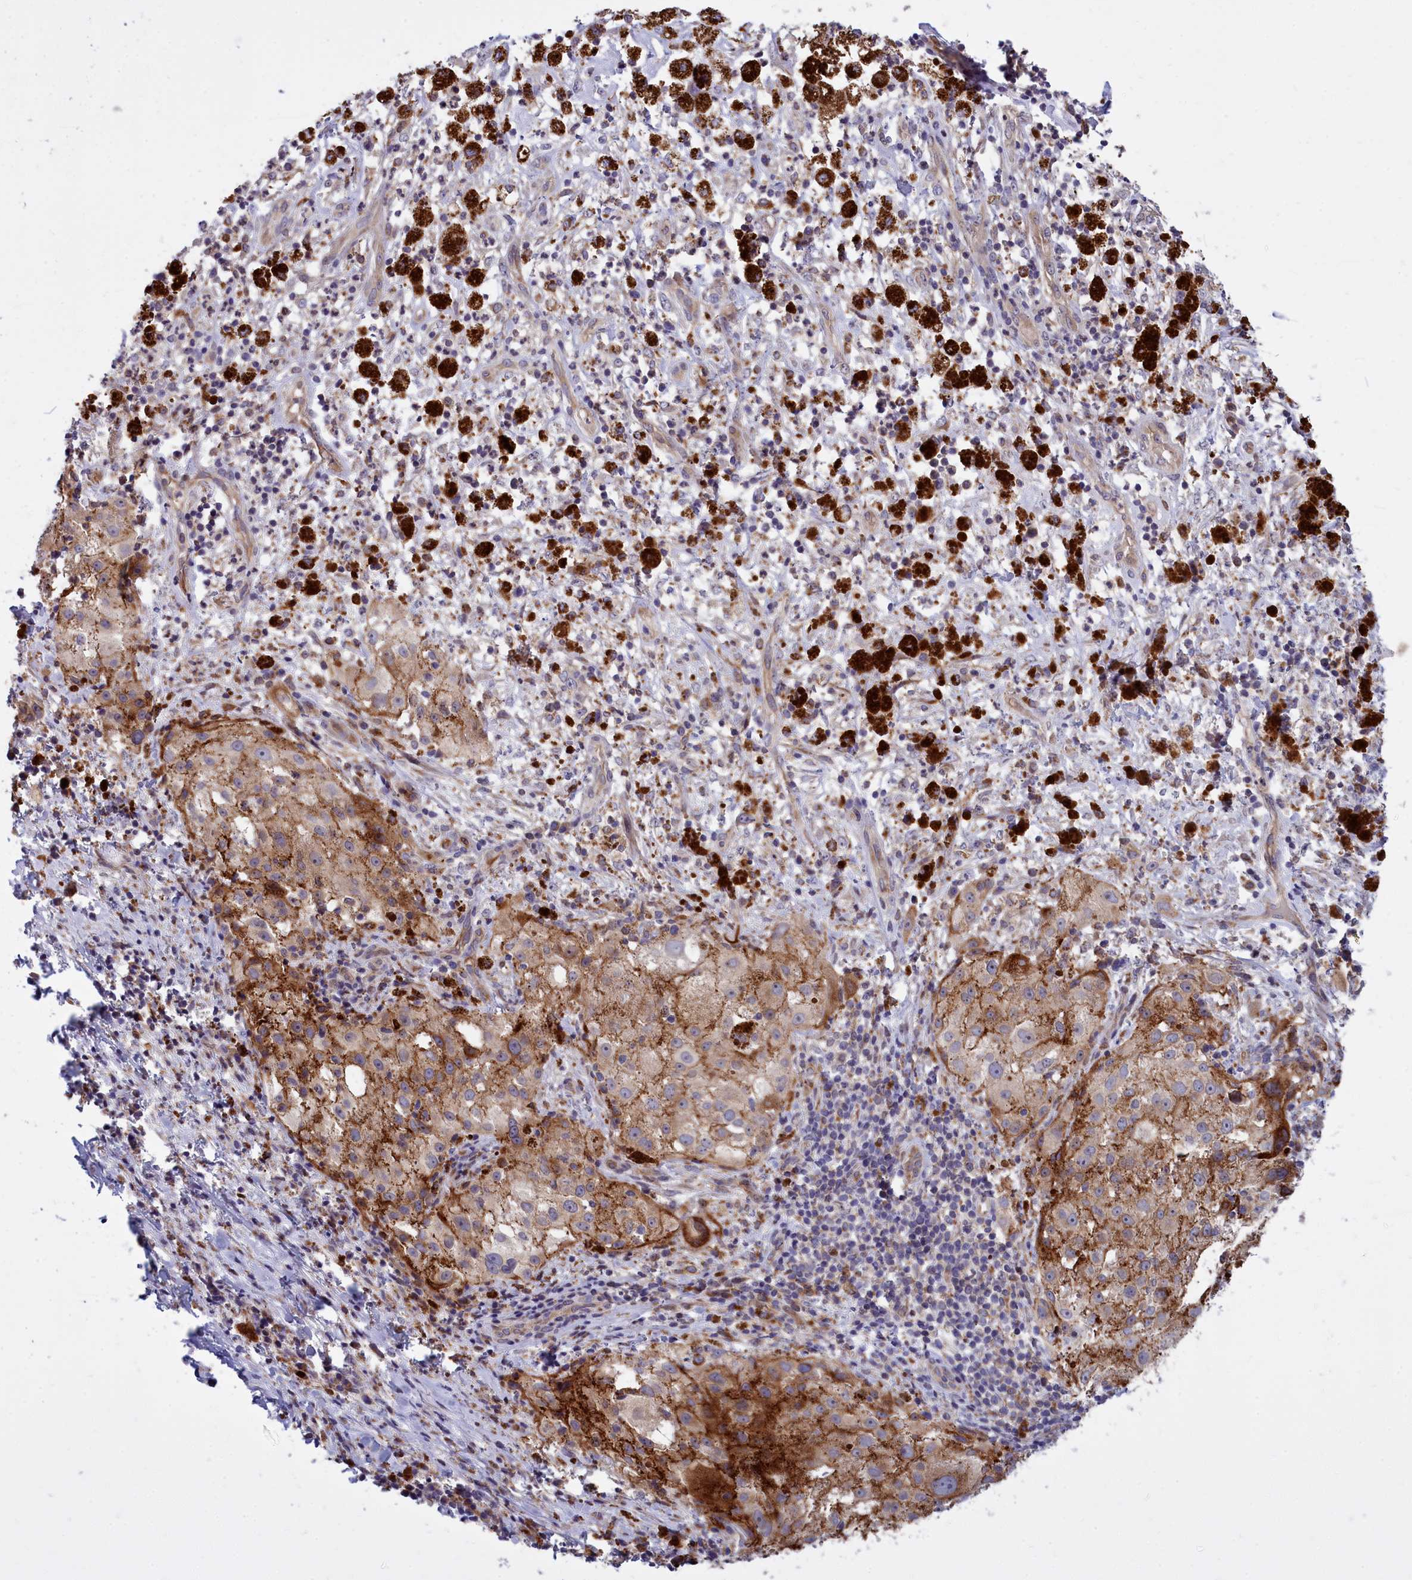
{"staining": {"intensity": "moderate", "quantity": ">75%", "location": "cytoplasmic/membranous"}, "tissue": "melanoma", "cell_type": "Tumor cells", "image_type": "cancer", "snomed": [{"axis": "morphology", "description": "Necrosis, NOS"}, {"axis": "morphology", "description": "Malignant melanoma, NOS"}, {"axis": "topography", "description": "Skin"}], "caption": "Melanoma stained for a protein shows moderate cytoplasmic/membranous positivity in tumor cells.", "gene": "RAPGEF4", "patient": {"sex": "female", "age": 87}}